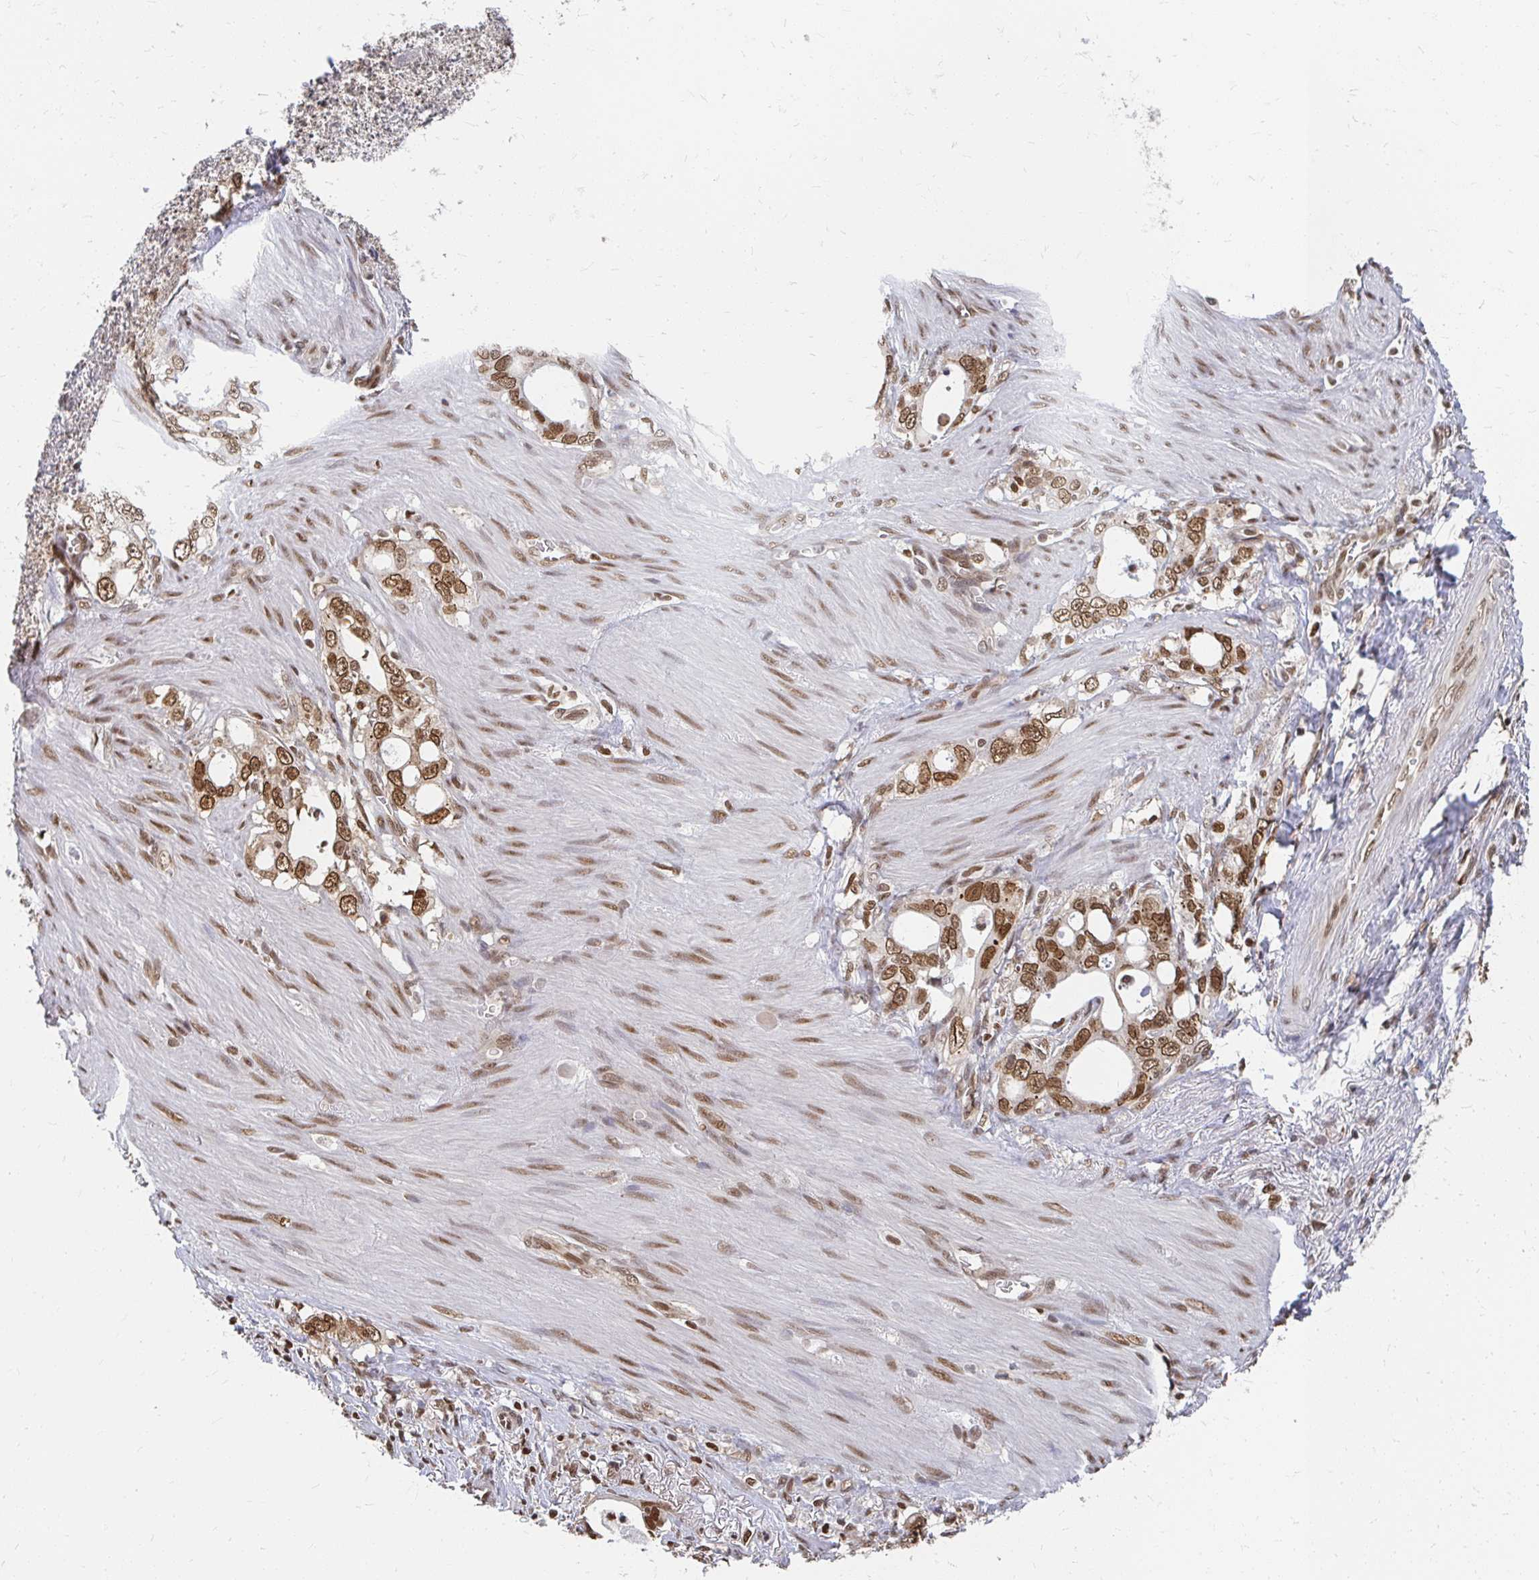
{"staining": {"intensity": "moderate", "quantity": ">75%", "location": "cytoplasmic/membranous,nuclear"}, "tissue": "stomach cancer", "cell_type": "Tumor cells", "image_type": "cancer", "snomed": [{"axis": "morphology", "description": "Adenocarcinoma, NOS"}, {"axis": "topography", "description": "Stomach, upper"}], "caption": "Immunohistochemical staining of stomach cancer (adenocarcinoma) demonstrates medium levels of moderate cytoplasmic/membranous and nuclear protein expression in approximately >75% of tumor cells.", "gene": "XPO1", "patient": {"sex": "male", "age": 74}}